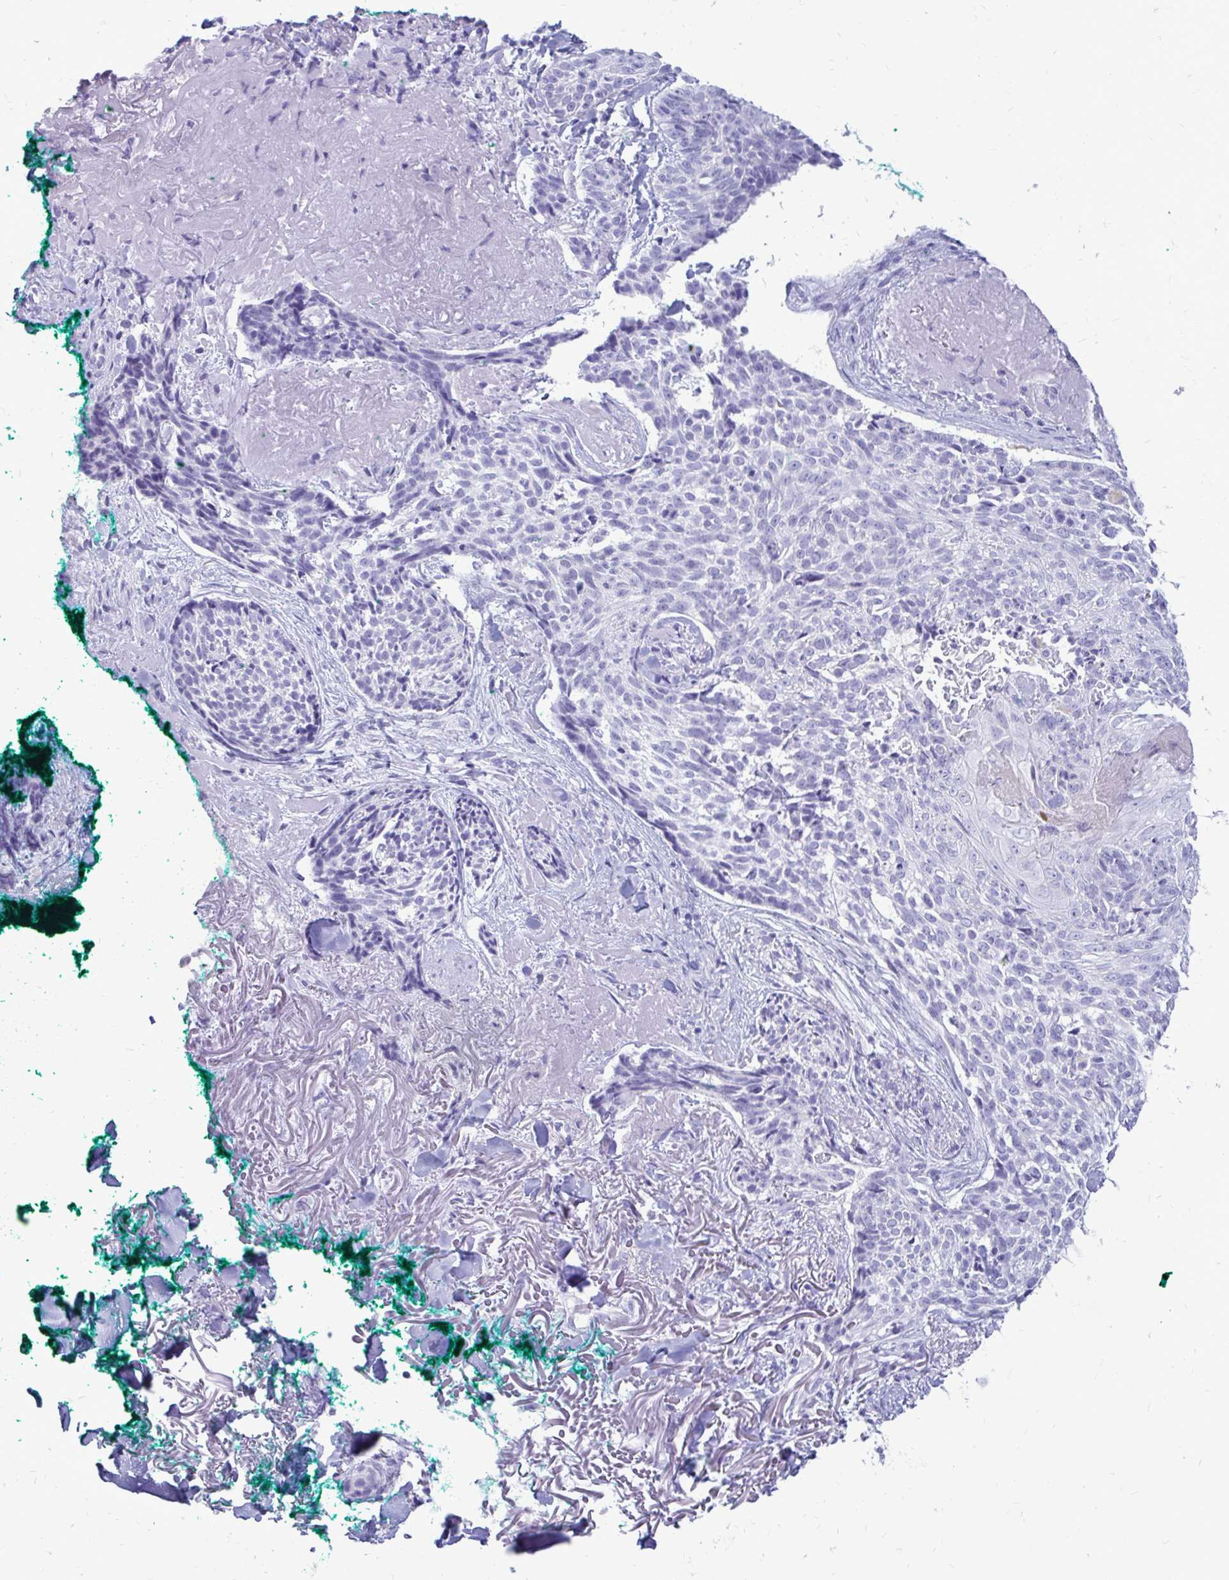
{"staining": {"intensity": "negative", "quantity": "none", "location": "none"}, "tissue": "skin cancer", "cell_type": "Tumor cells", "image_type": "cancer", "snomed": [{"axis": "morphology", "description": "Basal cell carcinoma"}, {"axis": "topography", "description": "Skin"}, {"axis": "topography", "description": "Skin of face"}], "caption": "Tumor cells show no significant expression in basal cell carcinoma (skin).", "gene": "NANOGNB", "patient": {"sex": "female", "age": 95}}